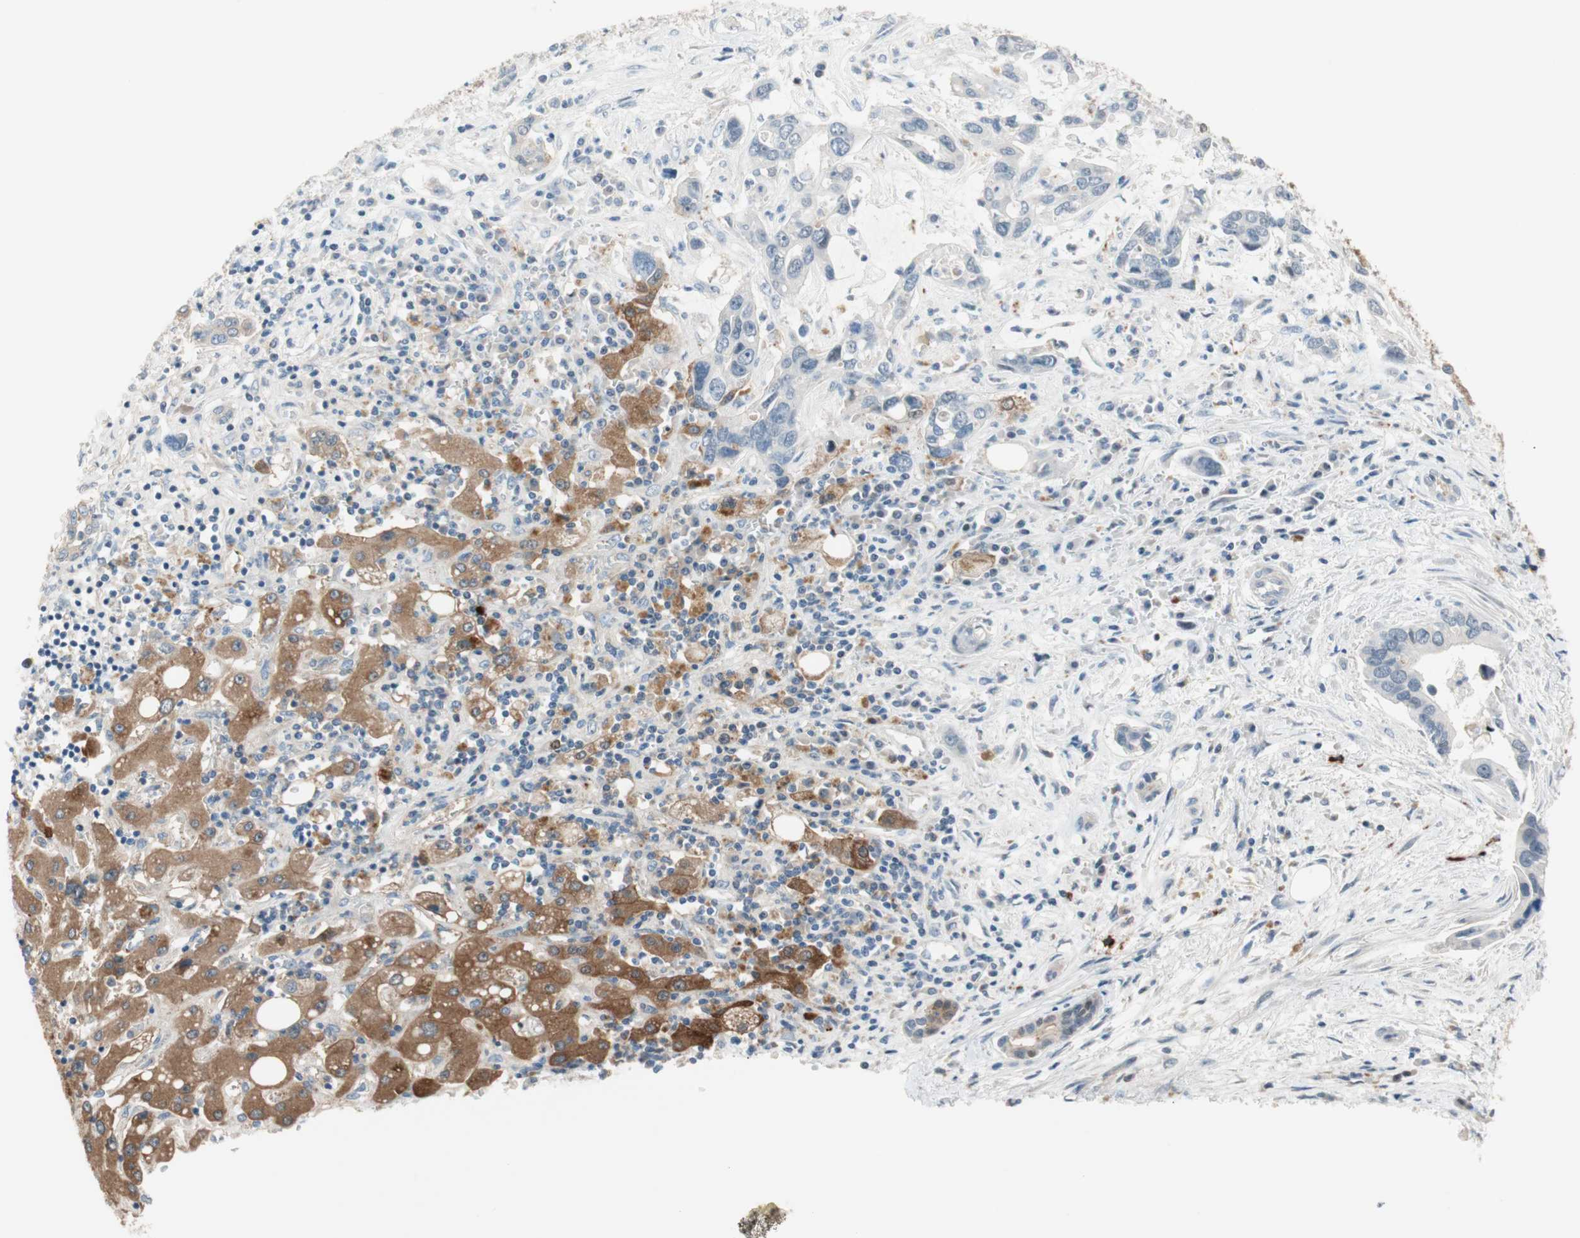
{"staining": {"intensity": "negative", "quantity": "none", "location": "none"}, "tissue": "liver cancer", "cell_type": "Tumor cells", "image_type": "cancer", "snomed": [{"axis": "morphology", "description": "Cholangiocarcinoma"}, {"axis": "topography", "description": "Liver"}], "caption": "This micrograph is of liver cancer stained with immunohistochemistry (IHC) to label a protein in brown with the nuclei are counter-stained blue. There is no expression in tumor cells.", "gene": "PDZK1", "patient": {"sex": "female", "age": 65}}